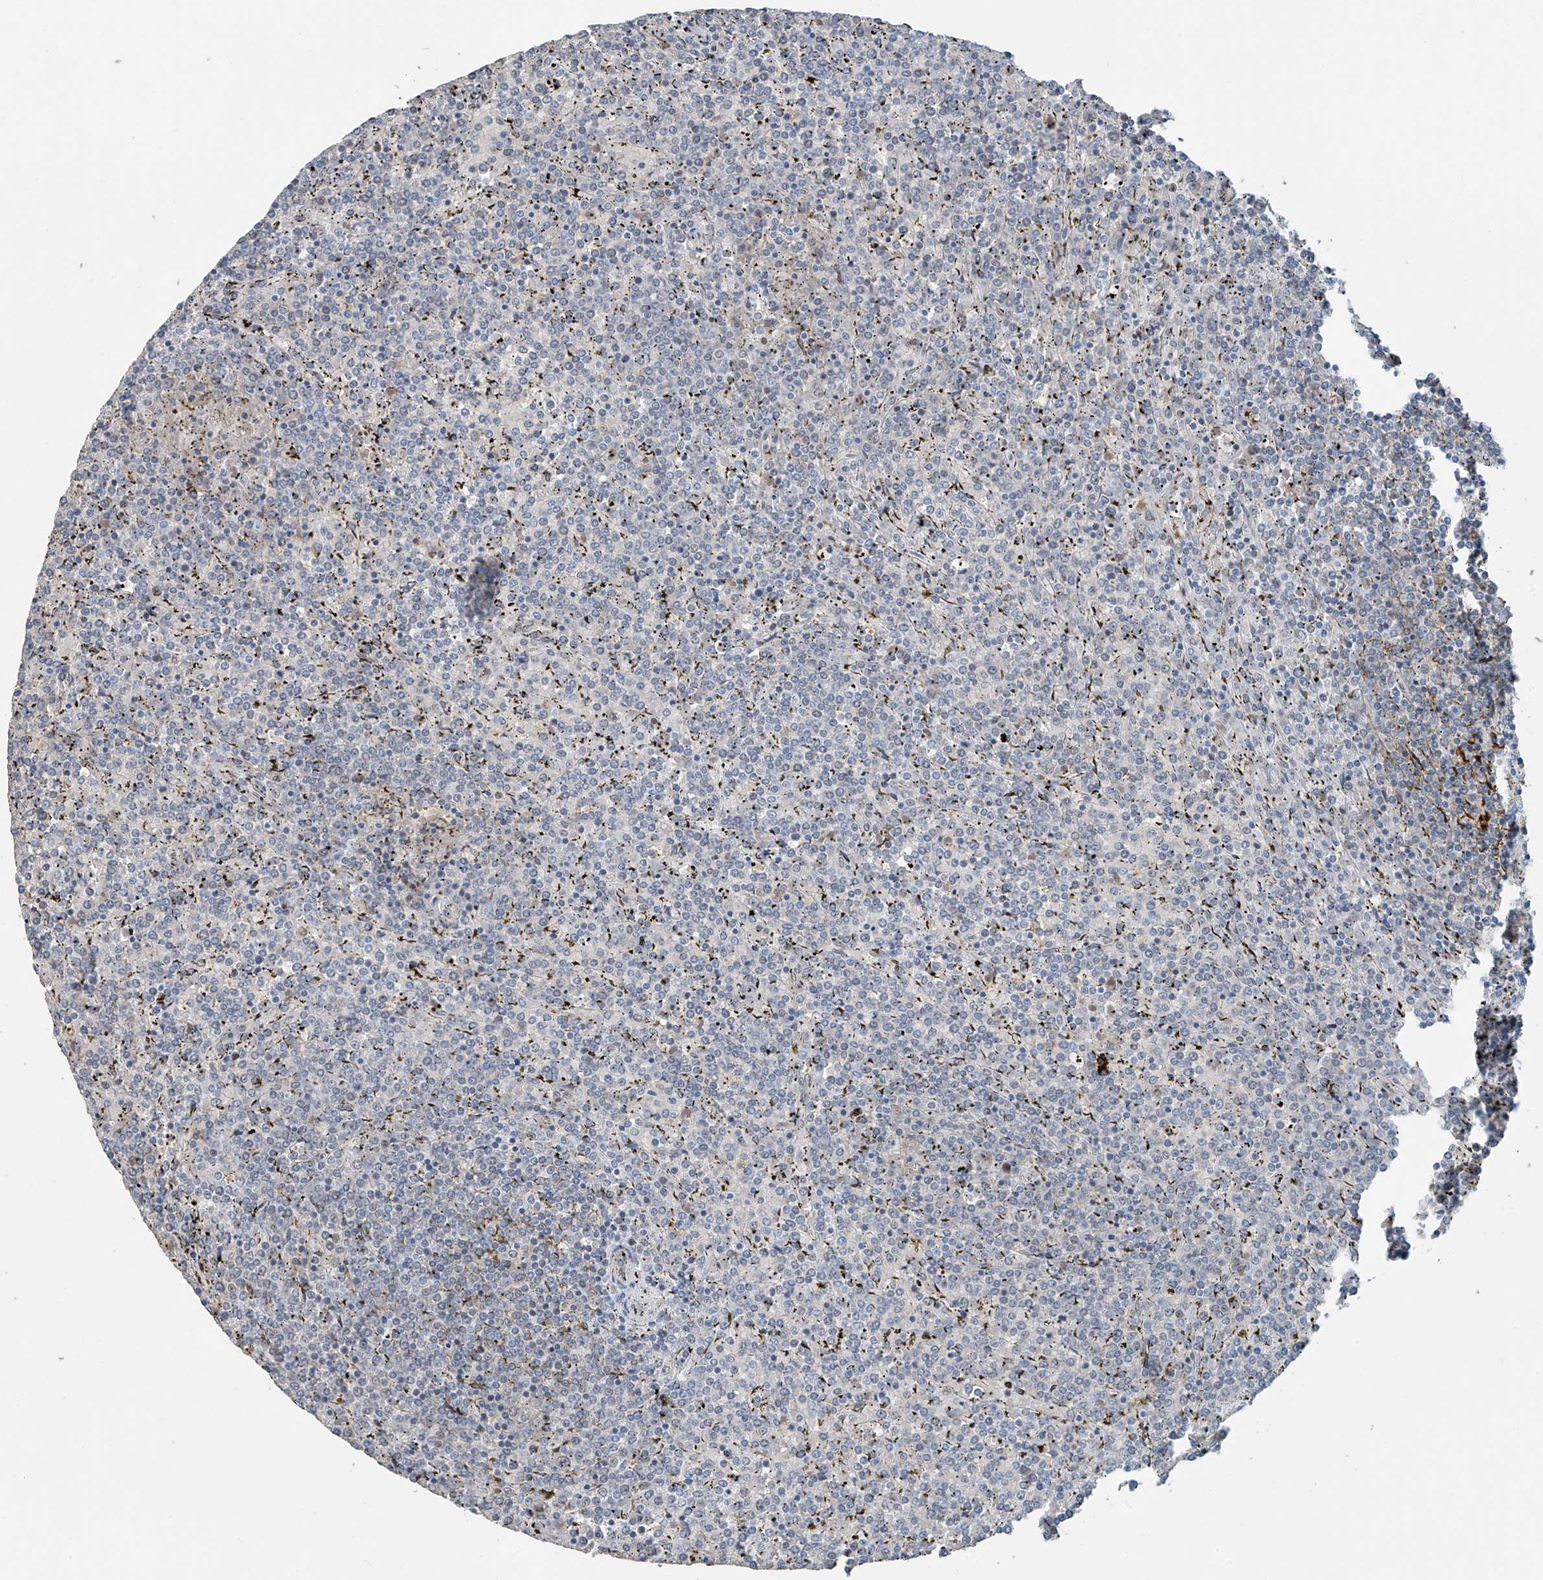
{"staining": {"intensity": "negative", "quantity": "none", "location": "none"}, "tissue": "lymphoma", "cell_type": "Tumor cells", "image_type": "cancer", "snomed": [{"axis": "morphology", "description": "Malignant lymphoma, non-Hodgkin's type, Low grade"}, {"axis": "topography", "description": "Spleen"}], "caption": "IHC of lymphoma demonstrates no positivity in tumor cells. The staining was performed using DAB to visualize the protein expression in brown, while the nuclei were stained in blue with hematoxylin (Magnification: 20x).", "gene": "MCM9", "patient": {"sex": "female", "age": 19}}